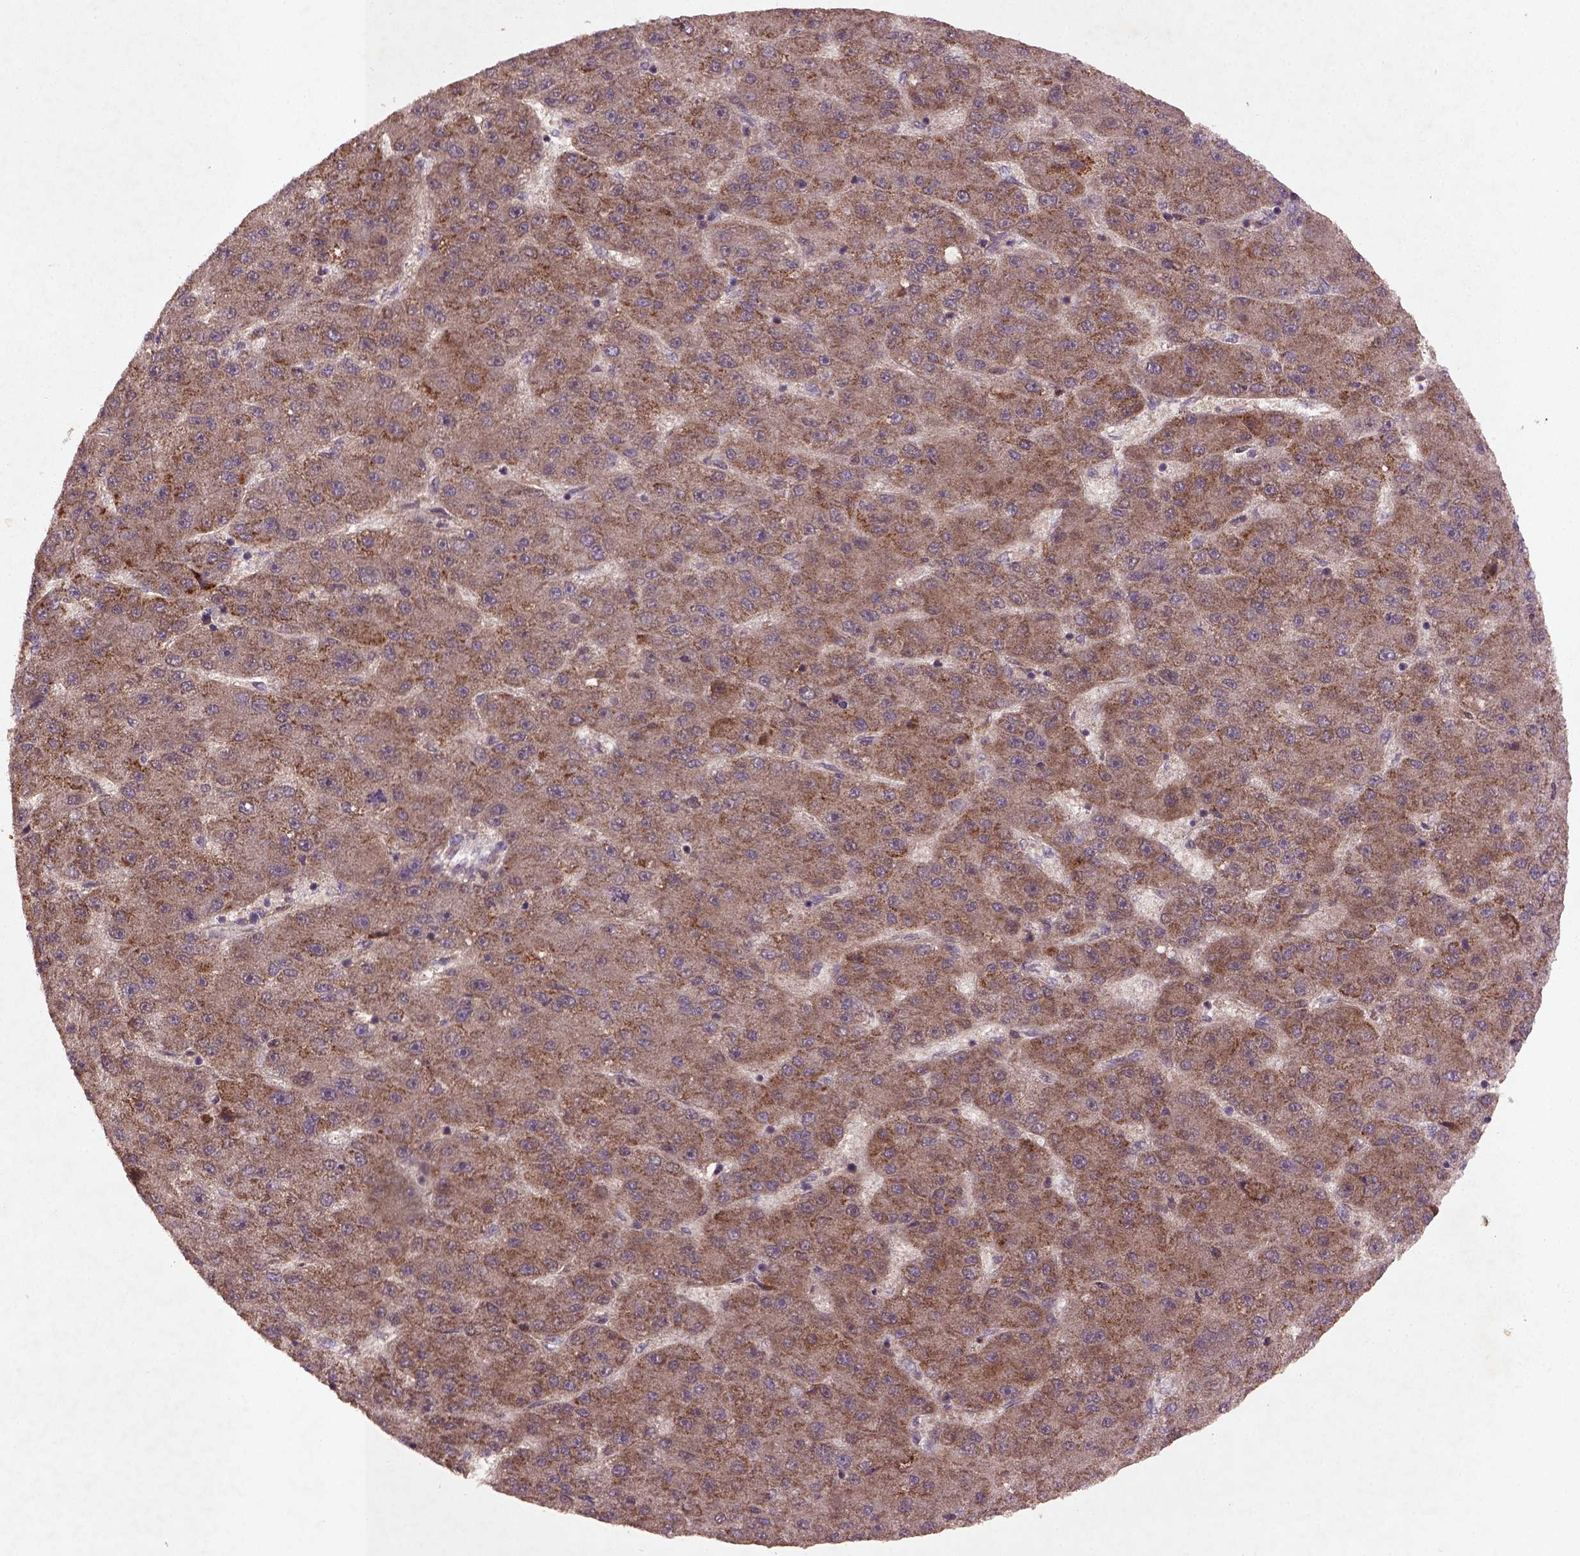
{"staining": {"intensity": "moderate", "quantity": ">75%", "location": "cytoplasmic/membranous"}, "tissue": "liver cancer", "cell_type": "Tumor cells", "image_type": "cancer", "snomed": [{"axis": "morphology", "description": "Carcinoma, Hepatocellular, NOS"}, {"axis": "topography", "description": "Liver"}], "caption": "About >75% of tumor cells in human liver hepatocellular carcinoma exhibit moderate cytoplasmic/membranous protein staining as visualized by brown immunohistochemical staining.", "gene": "NIPAL2", "patient": {"sex": "male", "age": 67}}